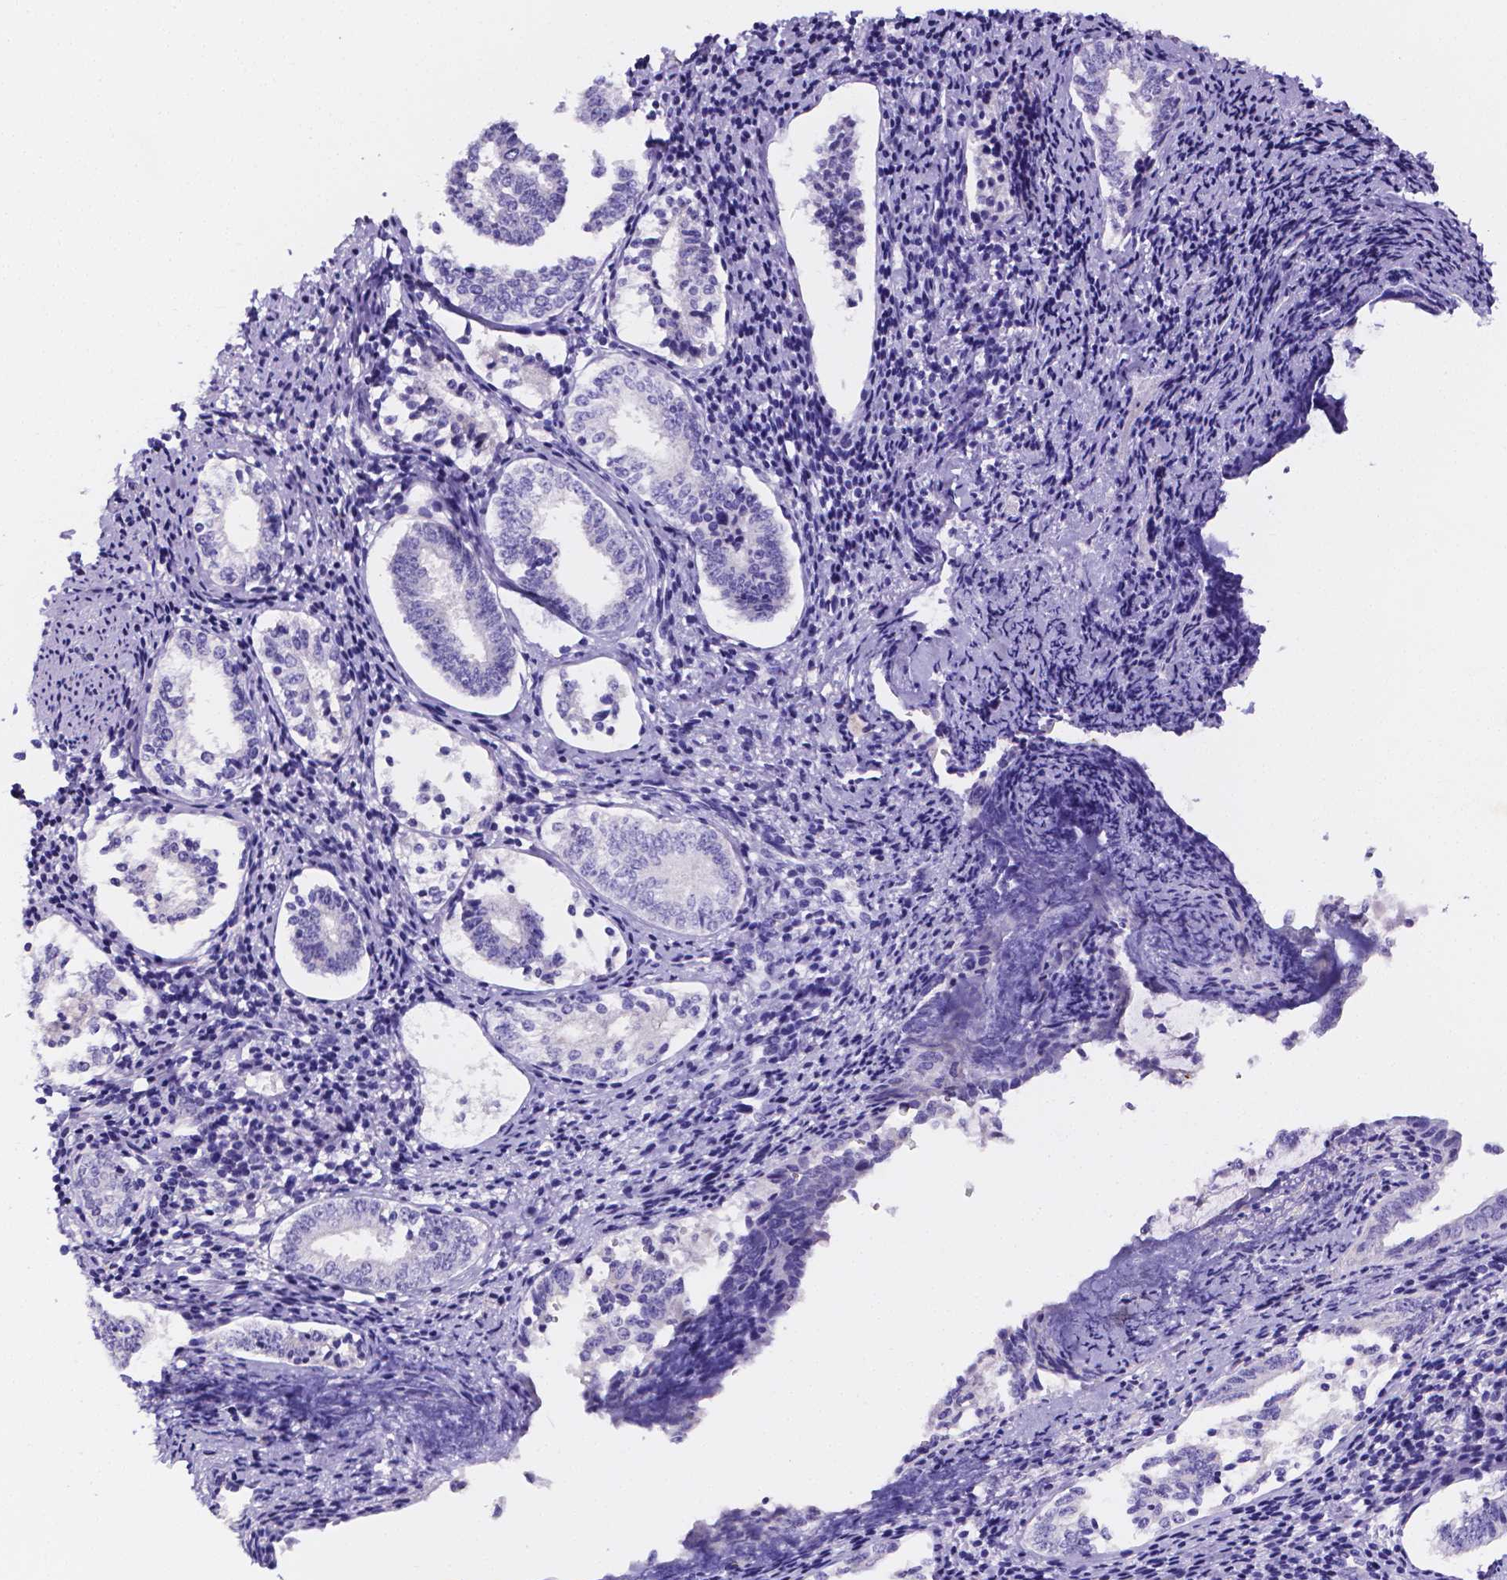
{"staining": {"intensity": "negative", "quantity": "none", "location": "none"}, "tissue": "cervical cancer", "cell_type": "Tumor cells", "image_type": "cancer", "snomed": [{"axis": "morphology", "description": "Squamous cell carcinoma, NOS"}, {"axis": "topography", "description": "Cervix"}], "caption": "Cervical cancer (squamous cell carcinoma) was stained to show a protein in brown. There is no significant staining in tumor cells.", "gene": "NRGN", "patient": {"sex": "female", "age": 59}}